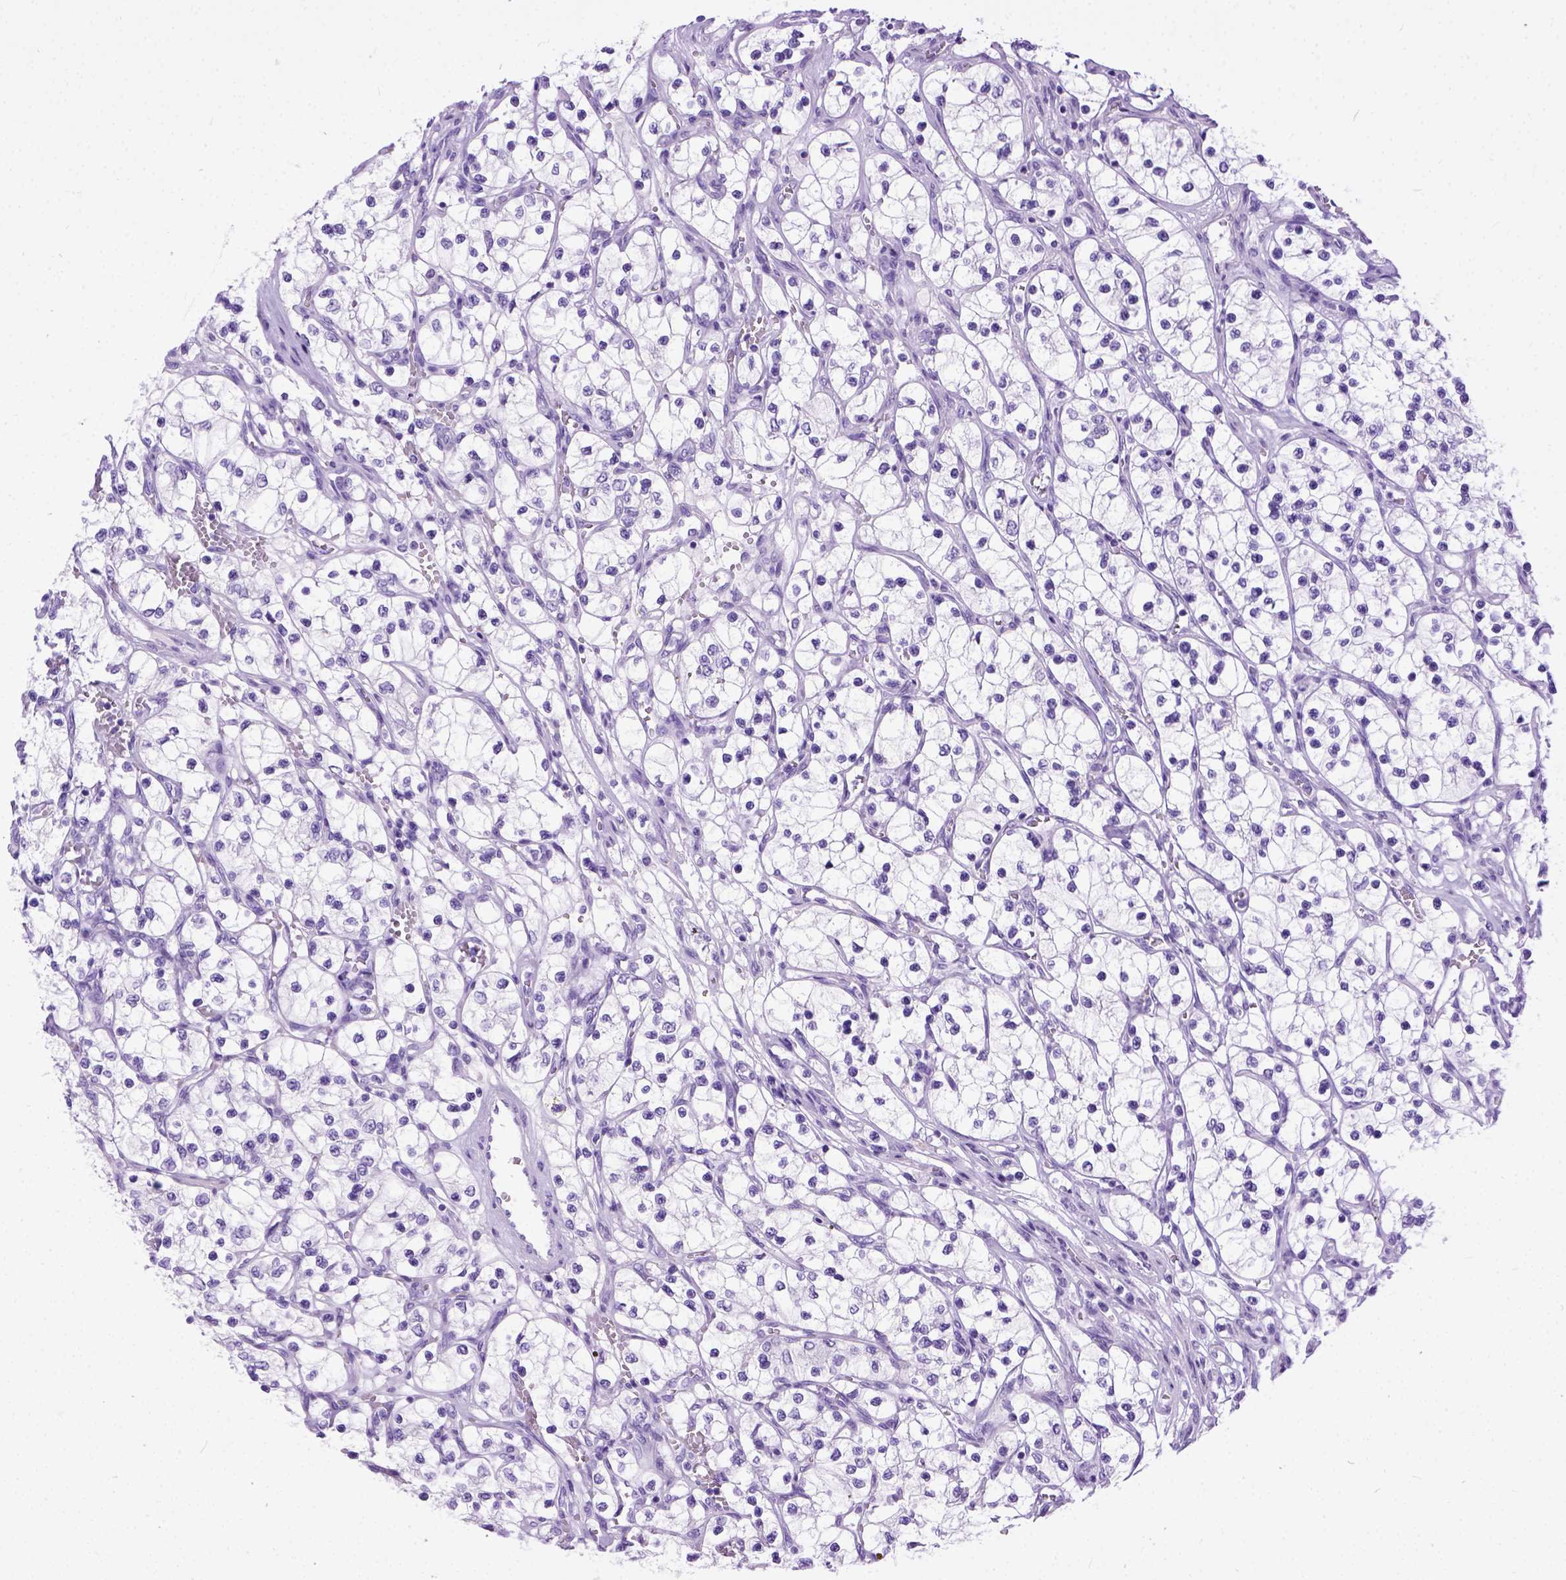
{"staining": {"intensity": "negative", "quantity": "none", "location": "none"}, "tissue": "renal cancer", "cell_type": "Tumor cells", "image_type": "cancer", "snomed": [{"axis": "morphology", "description": "Adenocarcinoma, NOS"}, {"axis": "topography", "description": "Kidney"}], "caption": "Immunohistochemical staining of adenocarcinoma (renal) exhibits no significant staining in tumor cells.", "gene": "GNGT1", "patient": {"sex": "female", "age": 69}}